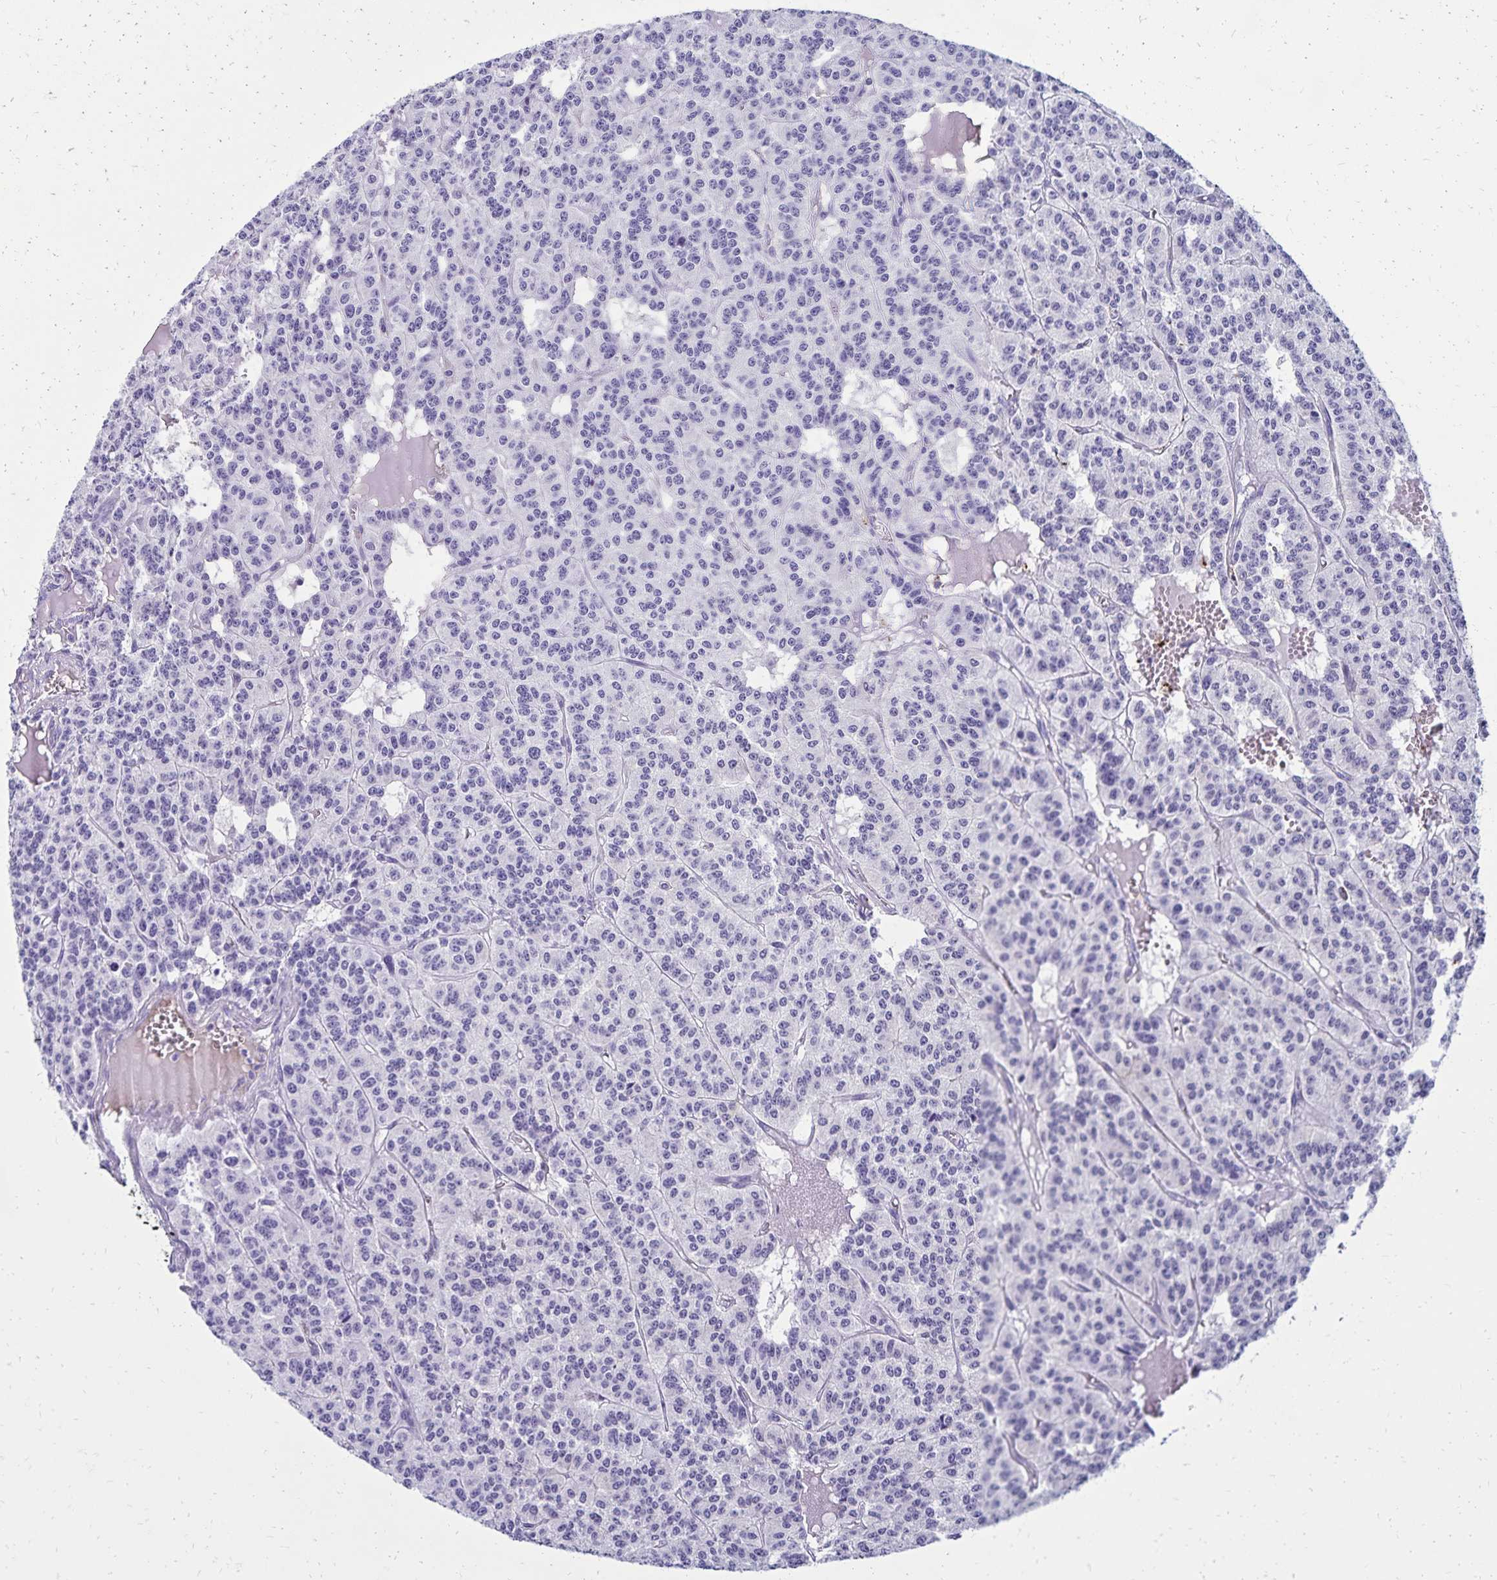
{"staining": {"intensity": "negative", "quantity": "none", "location": "none"}, "tissue": "carcinoid", "cell_type": "Tumor cells", "image_type": "cancer", "snomed": [{"axis": "morphology", "description": "Carcinoid, malignant, NOS"}, {"axis": "topography", "description": "Lung"}], "caption": "Immunohistochemical staining of carcinoid reveals no significant expression in tumor cells. (Immunohistochemistry (ihc), brightfield microscopy, high magnification).", "gene": "CD27", "patient": {"sex": "female", "age": 71}}